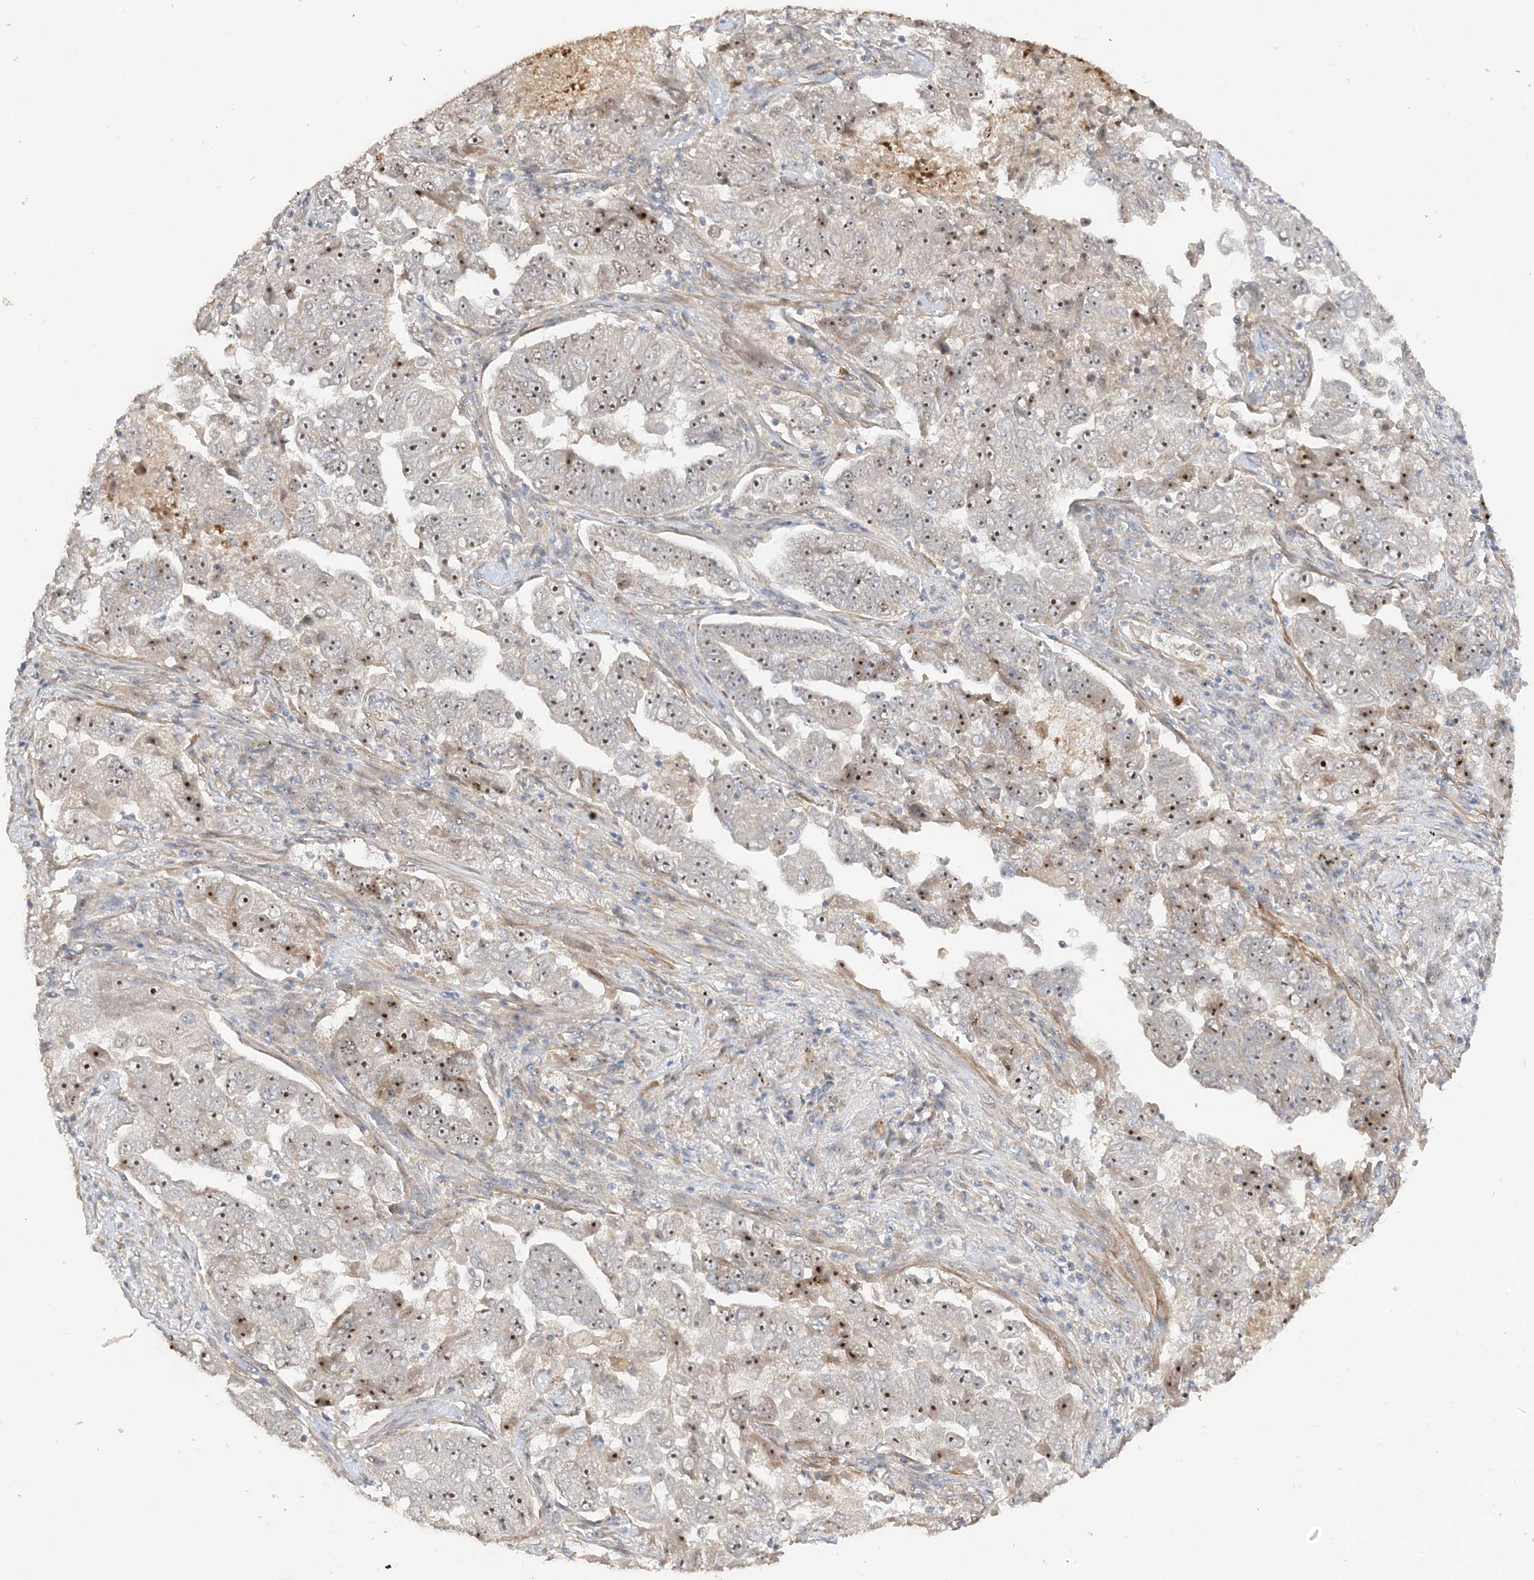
{"staining": {"intensity": "moderate", "quantity": ">75%", "location": "nuclear"}, "tissue": "lung cancer", "cell_type": "Tumor cells", "image_type": "cancer", "snomed": [{"axis": "morphology", "description": "Adenocarcinoma, NOS"}, {"axis": "topography", "description": "Lung"}], "caption": "Human lung cancer stained for a protein (brown) reveals moderate nuclear positive positivity in about >75% of tumor cells.", "gene": "DDX18", "patient": {"sex": "female", "age": 51}}